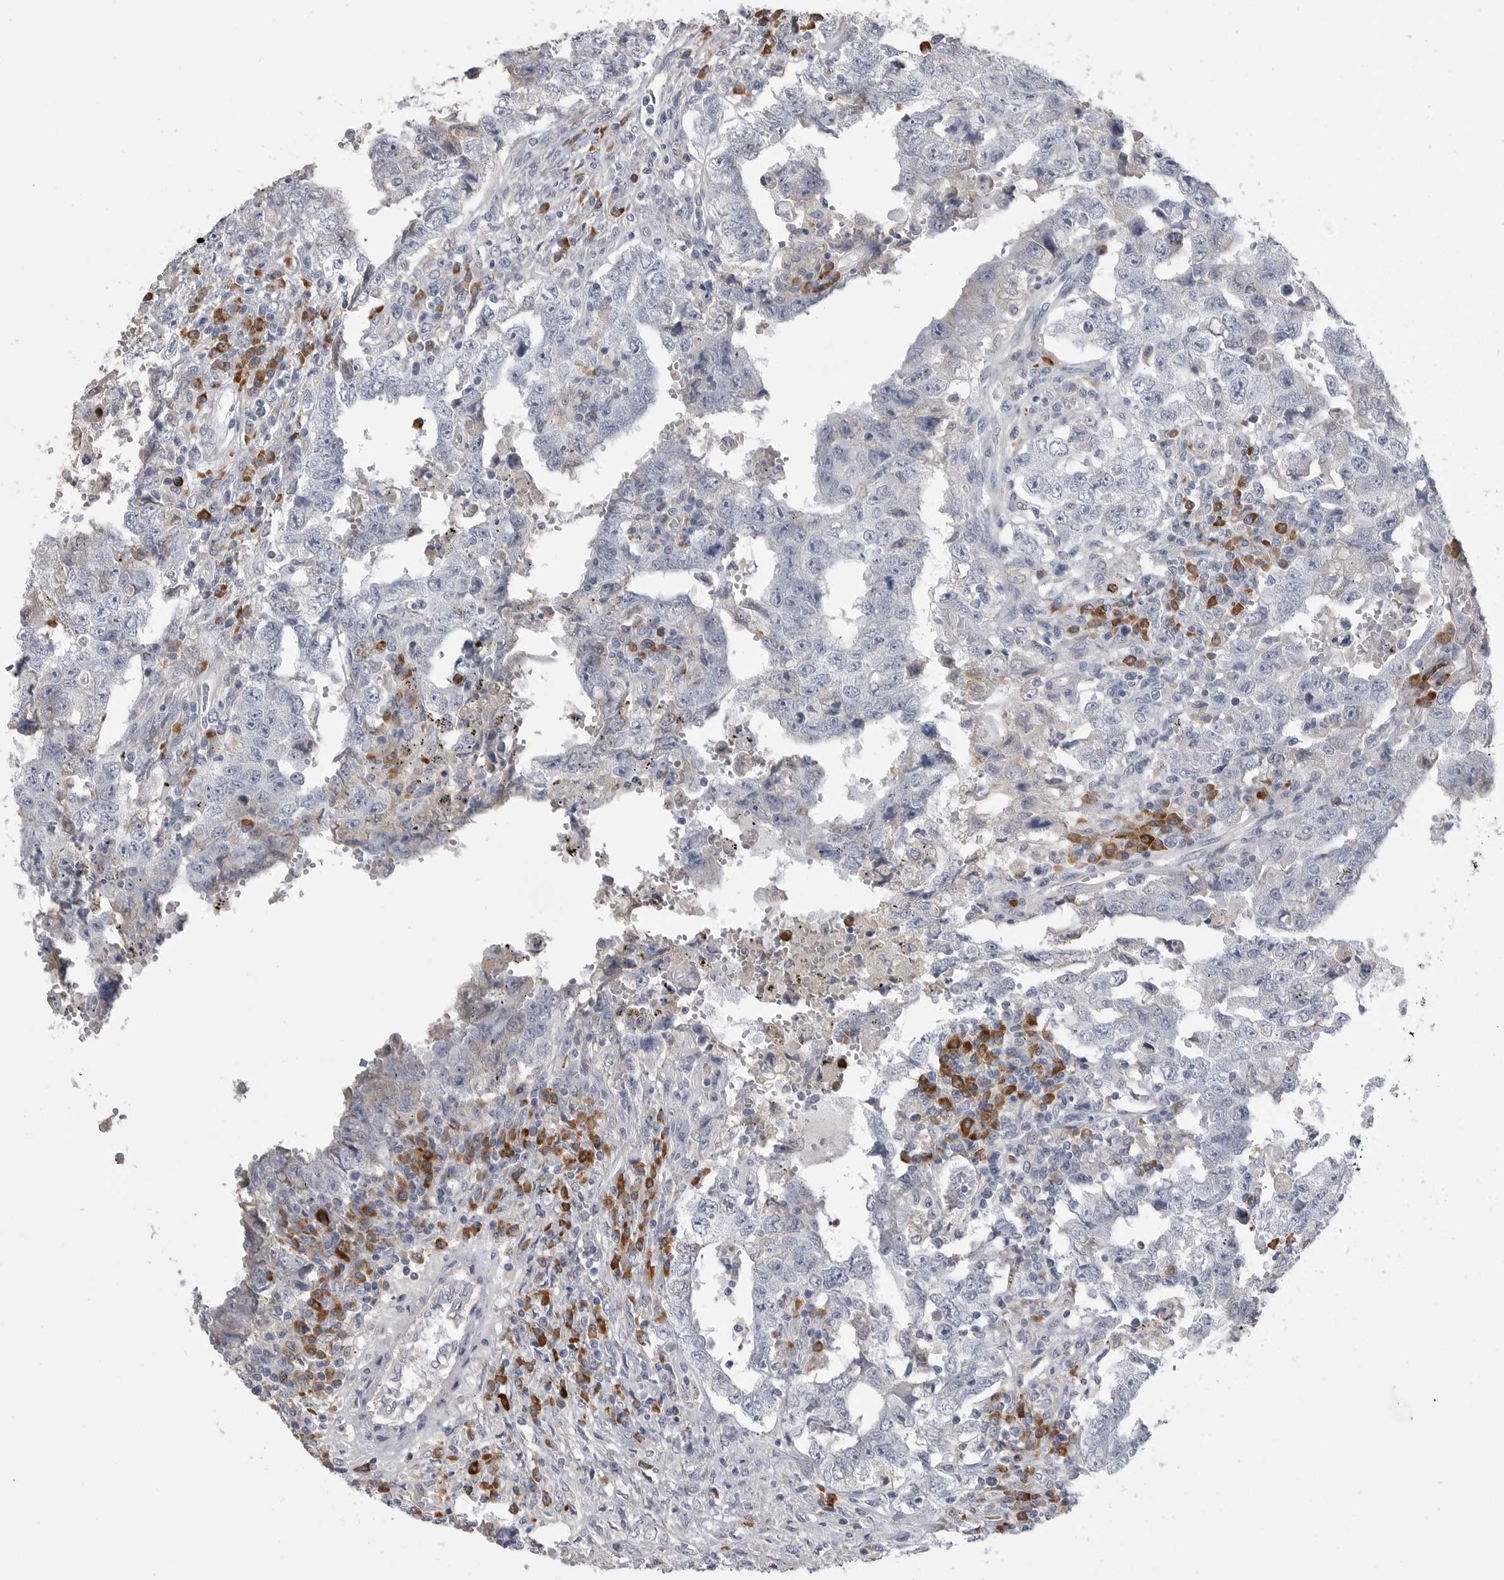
{"staining": {"intensity": "negative", "quantity": "none", "location": "none"}, "tissue": "testis cancer", "cell_type": "Tumor cells", "image_type": "cancer", "snomed": [{"axis": "morphology", "description": "Carcinoma, Embryonal, NOS"}, {"axis": "topography", "description": "Testis"}], "caption": "Immunohistochemistry (IHC) image of testis cancer (embryonal carcinoma) stained for a protein (brown), which reveals no positivity in tumor cells.", "gene": "FKBP2", "patient": {"sex": "male", "age": 26}}